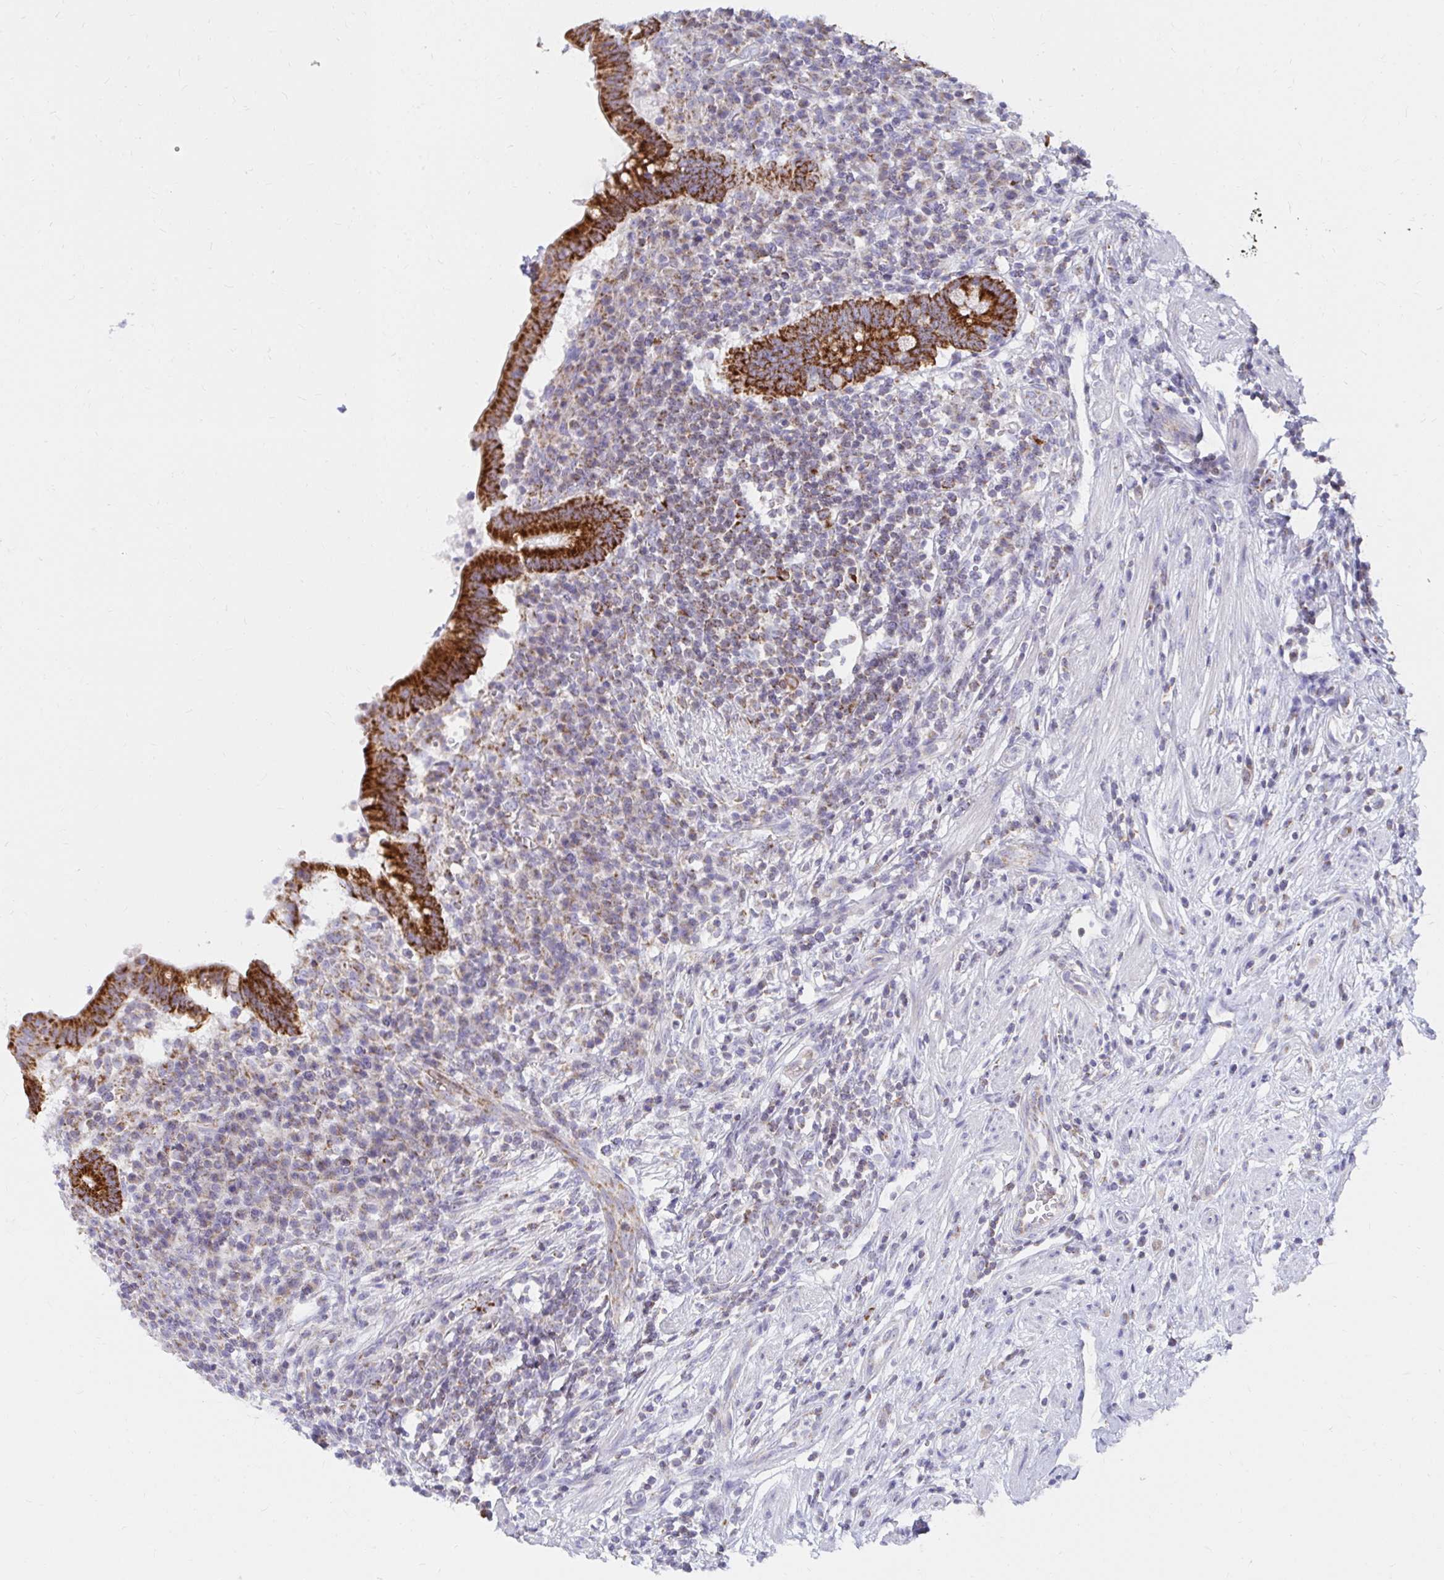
{"staining": {"intensity": "strong", "quantity": ">75%", "location": "cytoplasmic/membranous"}, "tissue": "appendix", "cell_type": "Glandular cells", "image_type": "normal", "snomed": [{"axis": "morphology", "description": "Normal tissue, NOS"}, {"axis": "topography", "description": "Appendix"}], "caption": "Immunohistochemical staining of unremarkable appendix reveals strong cytoplasmic/membranous protein staining in about >75% of glandular cells.", "gene": "EXOC5", "patient": {"sex": "female", "age": 56}}